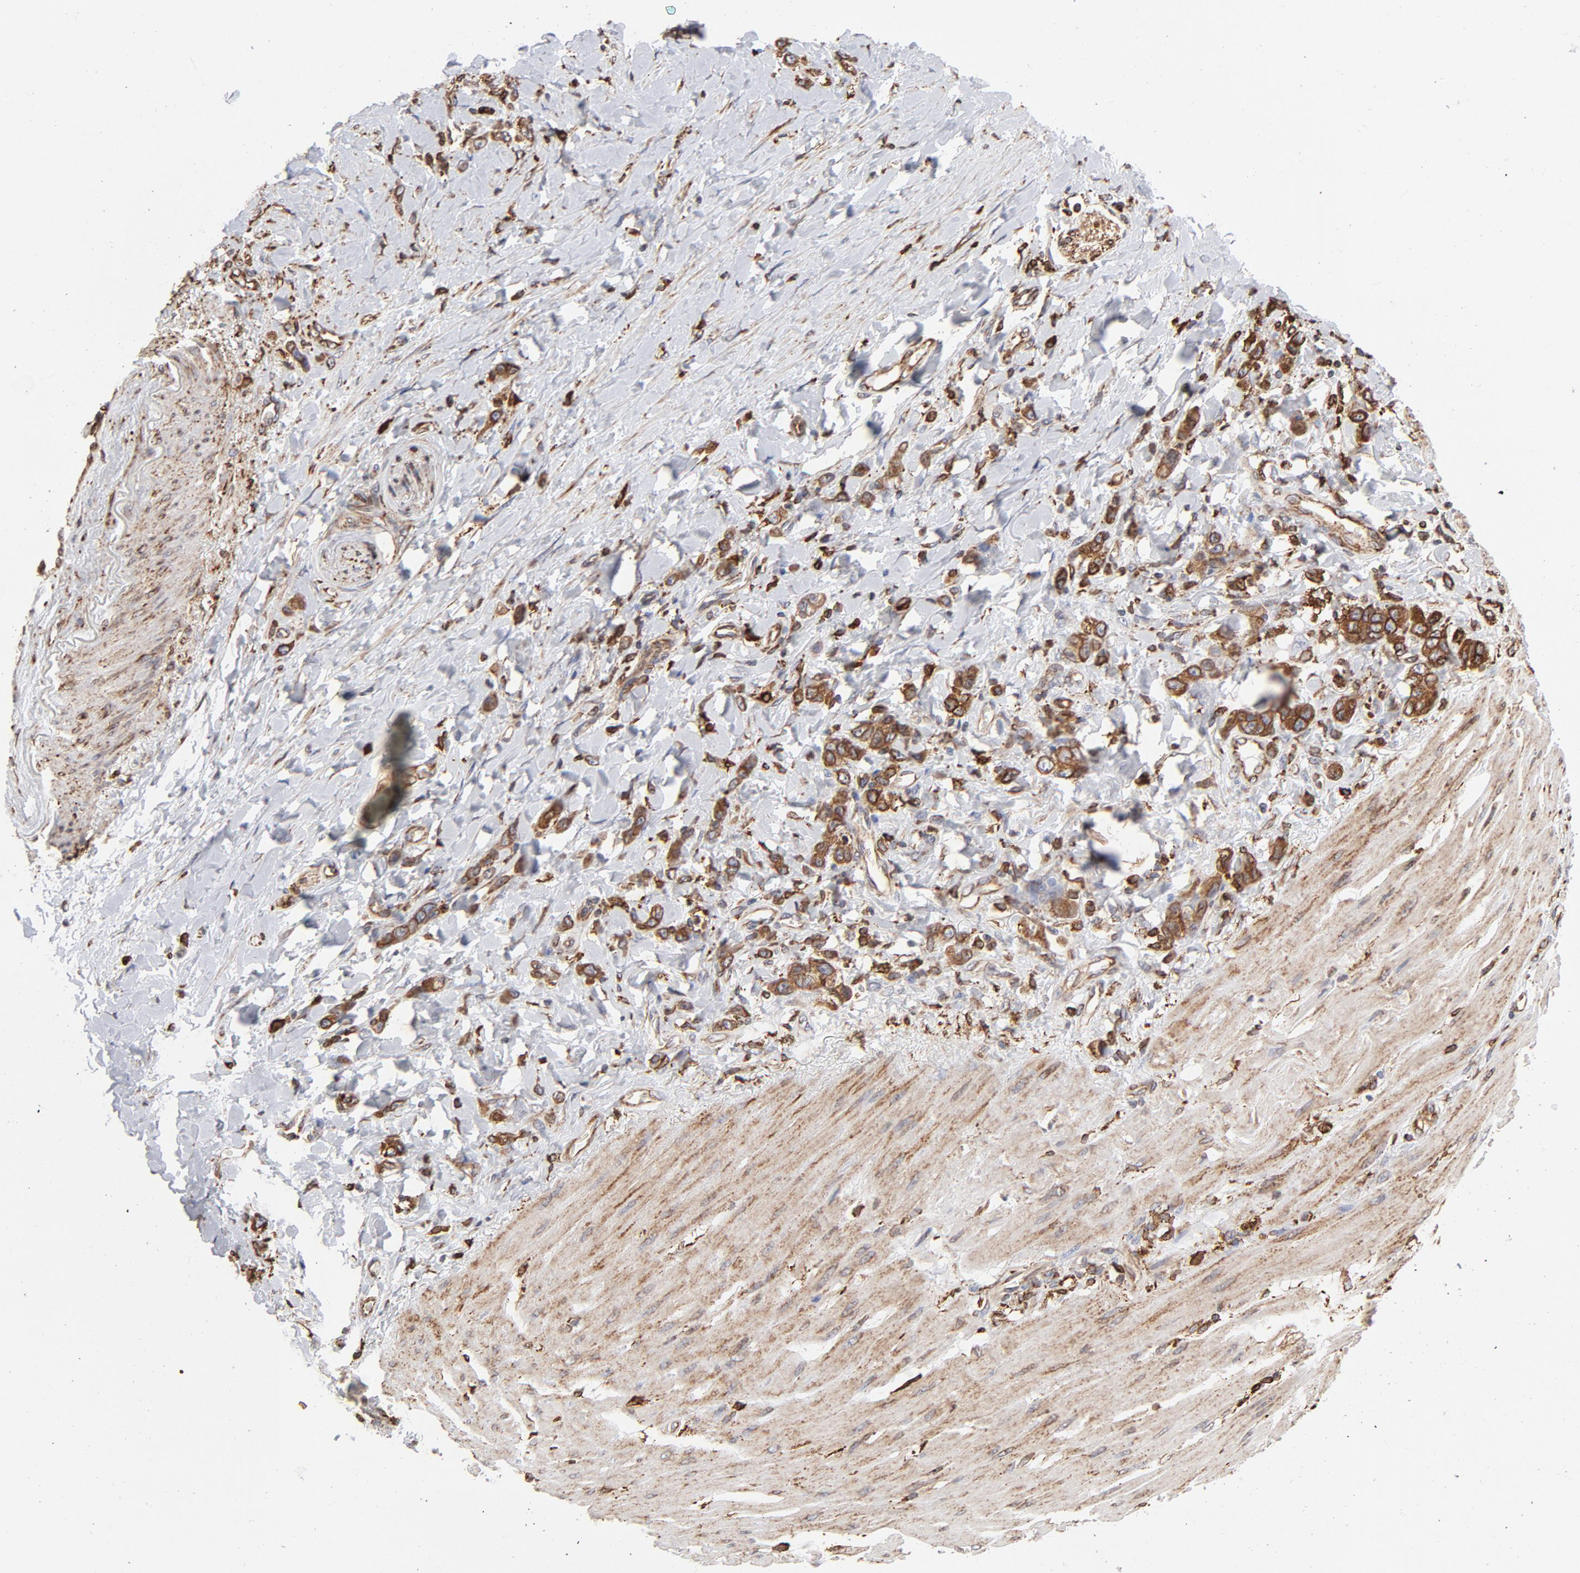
{"staining": {"intensity": "strong", "quantity": ">75%", "location": "cytoplasmic/membranous"}, "tissue": "stomach cancer", "cell_type": "Tumor cells", "image_type": "cancer", "snomed": [{"axis": "morphology", "description": "Normal tissue, NOS"}, {"axis": "morphology", "description": "Adenocarcinoma, NOS"}, {"axis": "topography", "description": "Stomach"}], "caption": "The histopathology image displays immunohistochemical staining of stomach cancer. There is strong cytoplasmic/membranous positivity is identified in about >75% of tumor cells.", "gene": "CANX", "patient": {"sex": "male", "age": 82}}